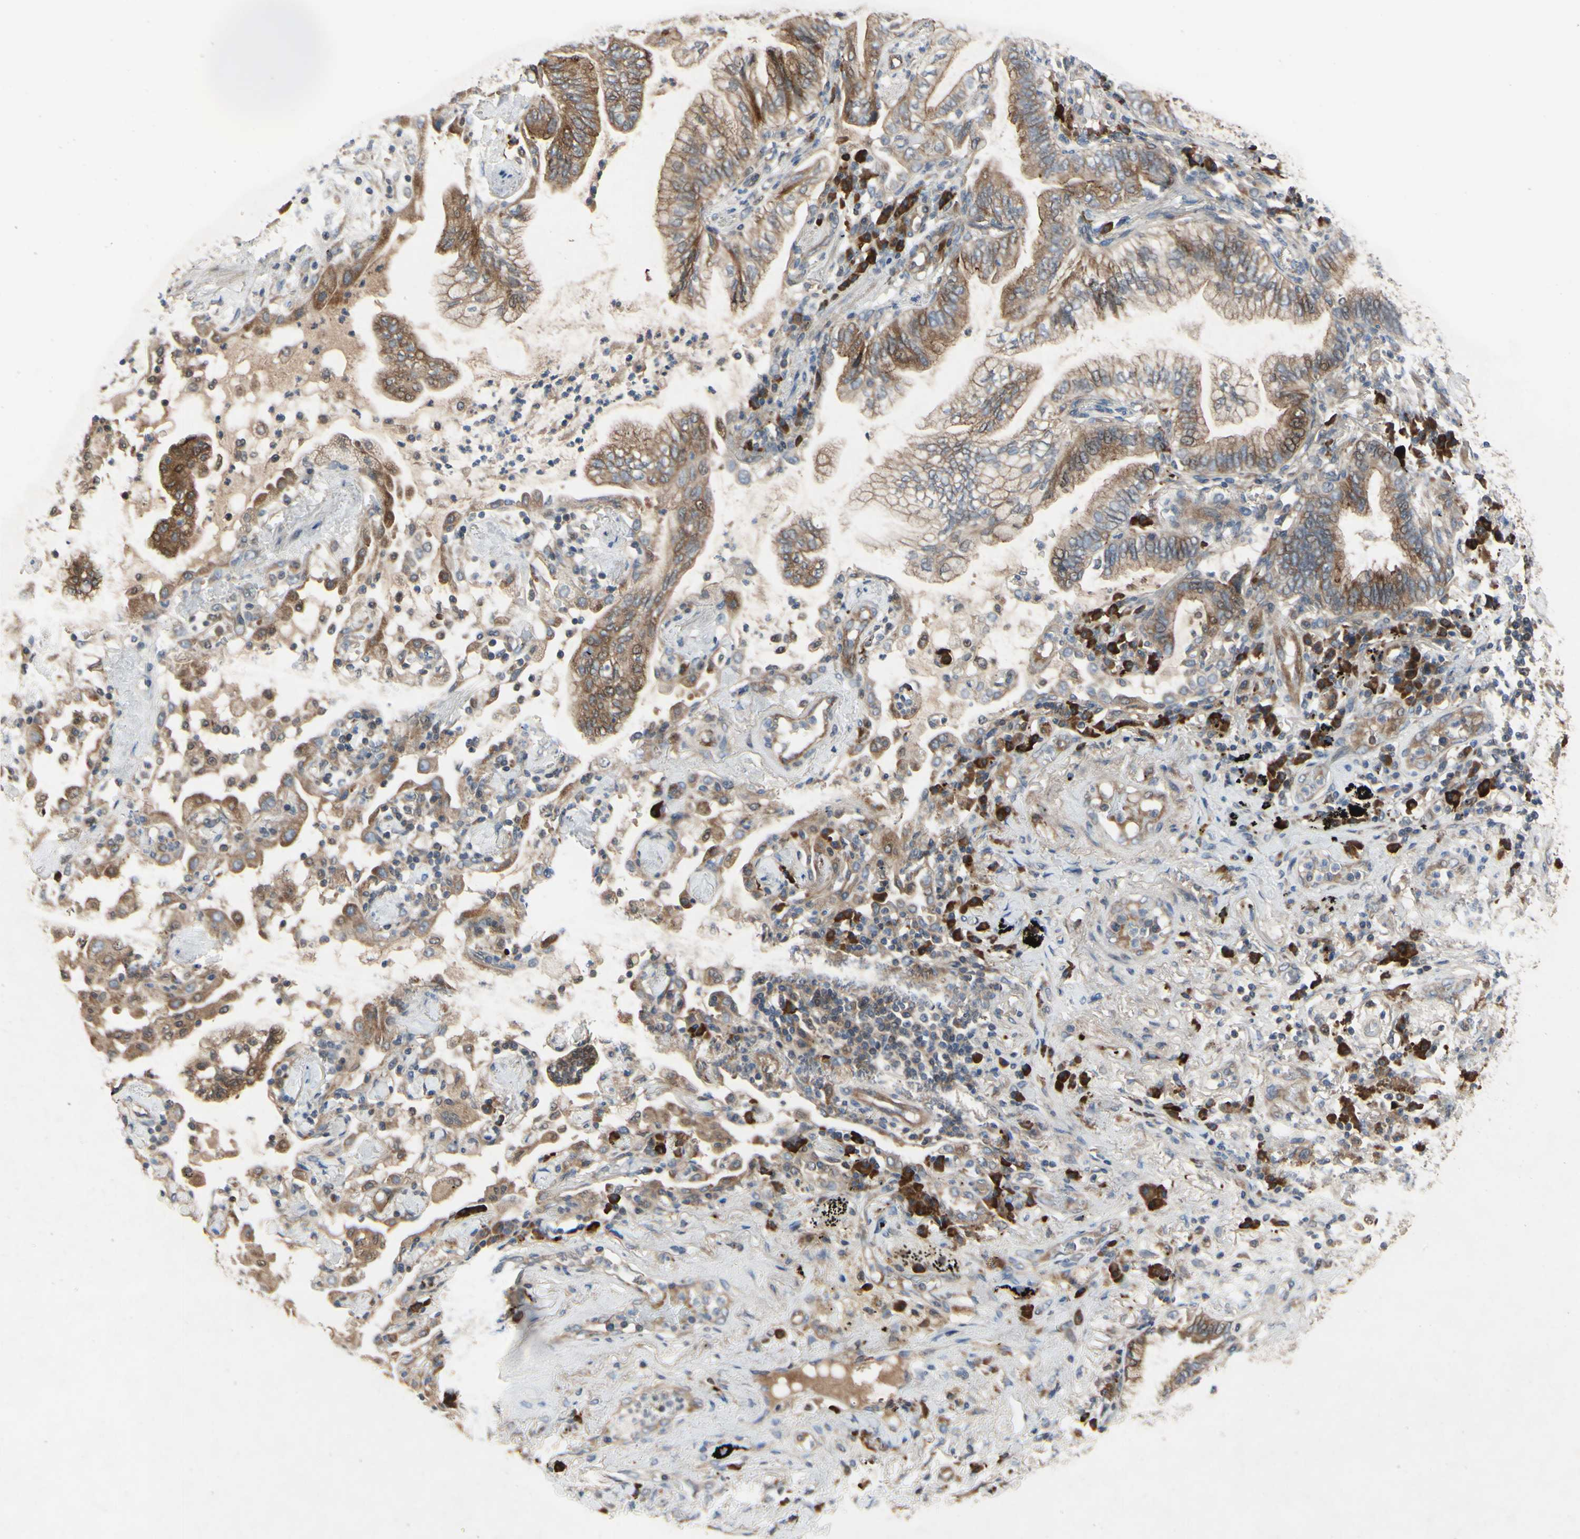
{"staining": {"intensity": "moderate", "quantity": "25%-75%", "location": "cytoplasmic/membranous"}, "tissue": "lung cancer", "cell_type": "Tumor cells", "image_type": "cancer", "snomed": [{"axis": "morphology", "description": "Normal tissue, NOS"}, {"axis": "morphology", "description": "Adenocarcinoma, NOS"}, {"axis": "topography", "description": "Bronchus"}, {"axis": "topography", "description": "Lung"}], "caption": "IHC histopathology image of lung adenocarcinoma stained for a protein (brown), which reveals medium levels of moderate cytoplasmic/membranous positivity in approximately 25%-75% of tumor cells.", "gene": "XIAP", "patient": {"sex": "female", "age": 70}}